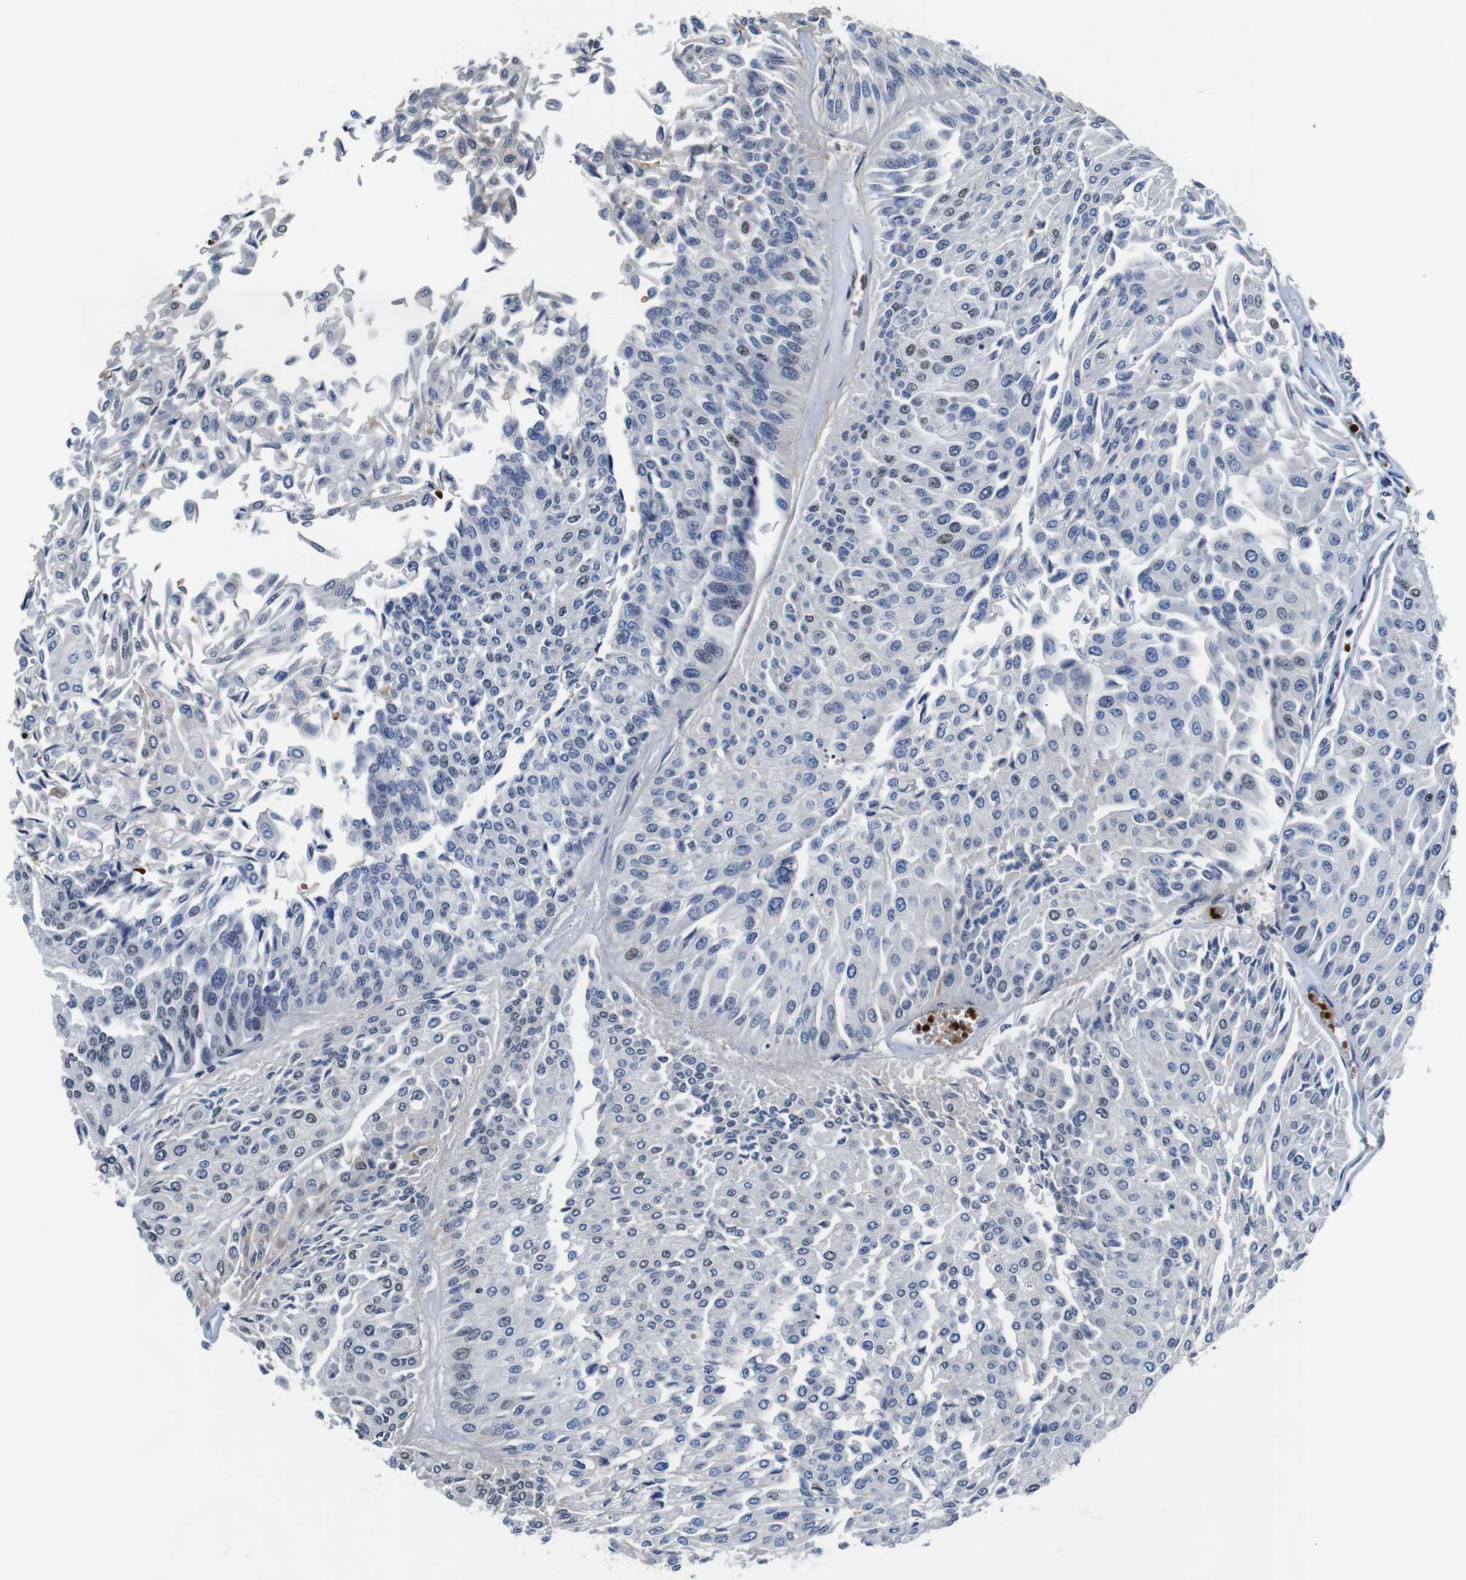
{"staining": {"intensity": "negative", "quantity": "none", "location": "none"}, "tissue": "urothelial cancer", "cell_type": "Tumor cells", "image_type": "cancer", "snomed": [{"axis": "morphology", "description": "Urothelial carcinoma, Low grade"}, {"axis": "topography", "description": "Urinary bladder"}], "caption": "Protein analysis of urothelial cancer displays no significant expression in tumor cells.", "gene": "ILDR2", "patient": {"sex": "male", "age": 67}}